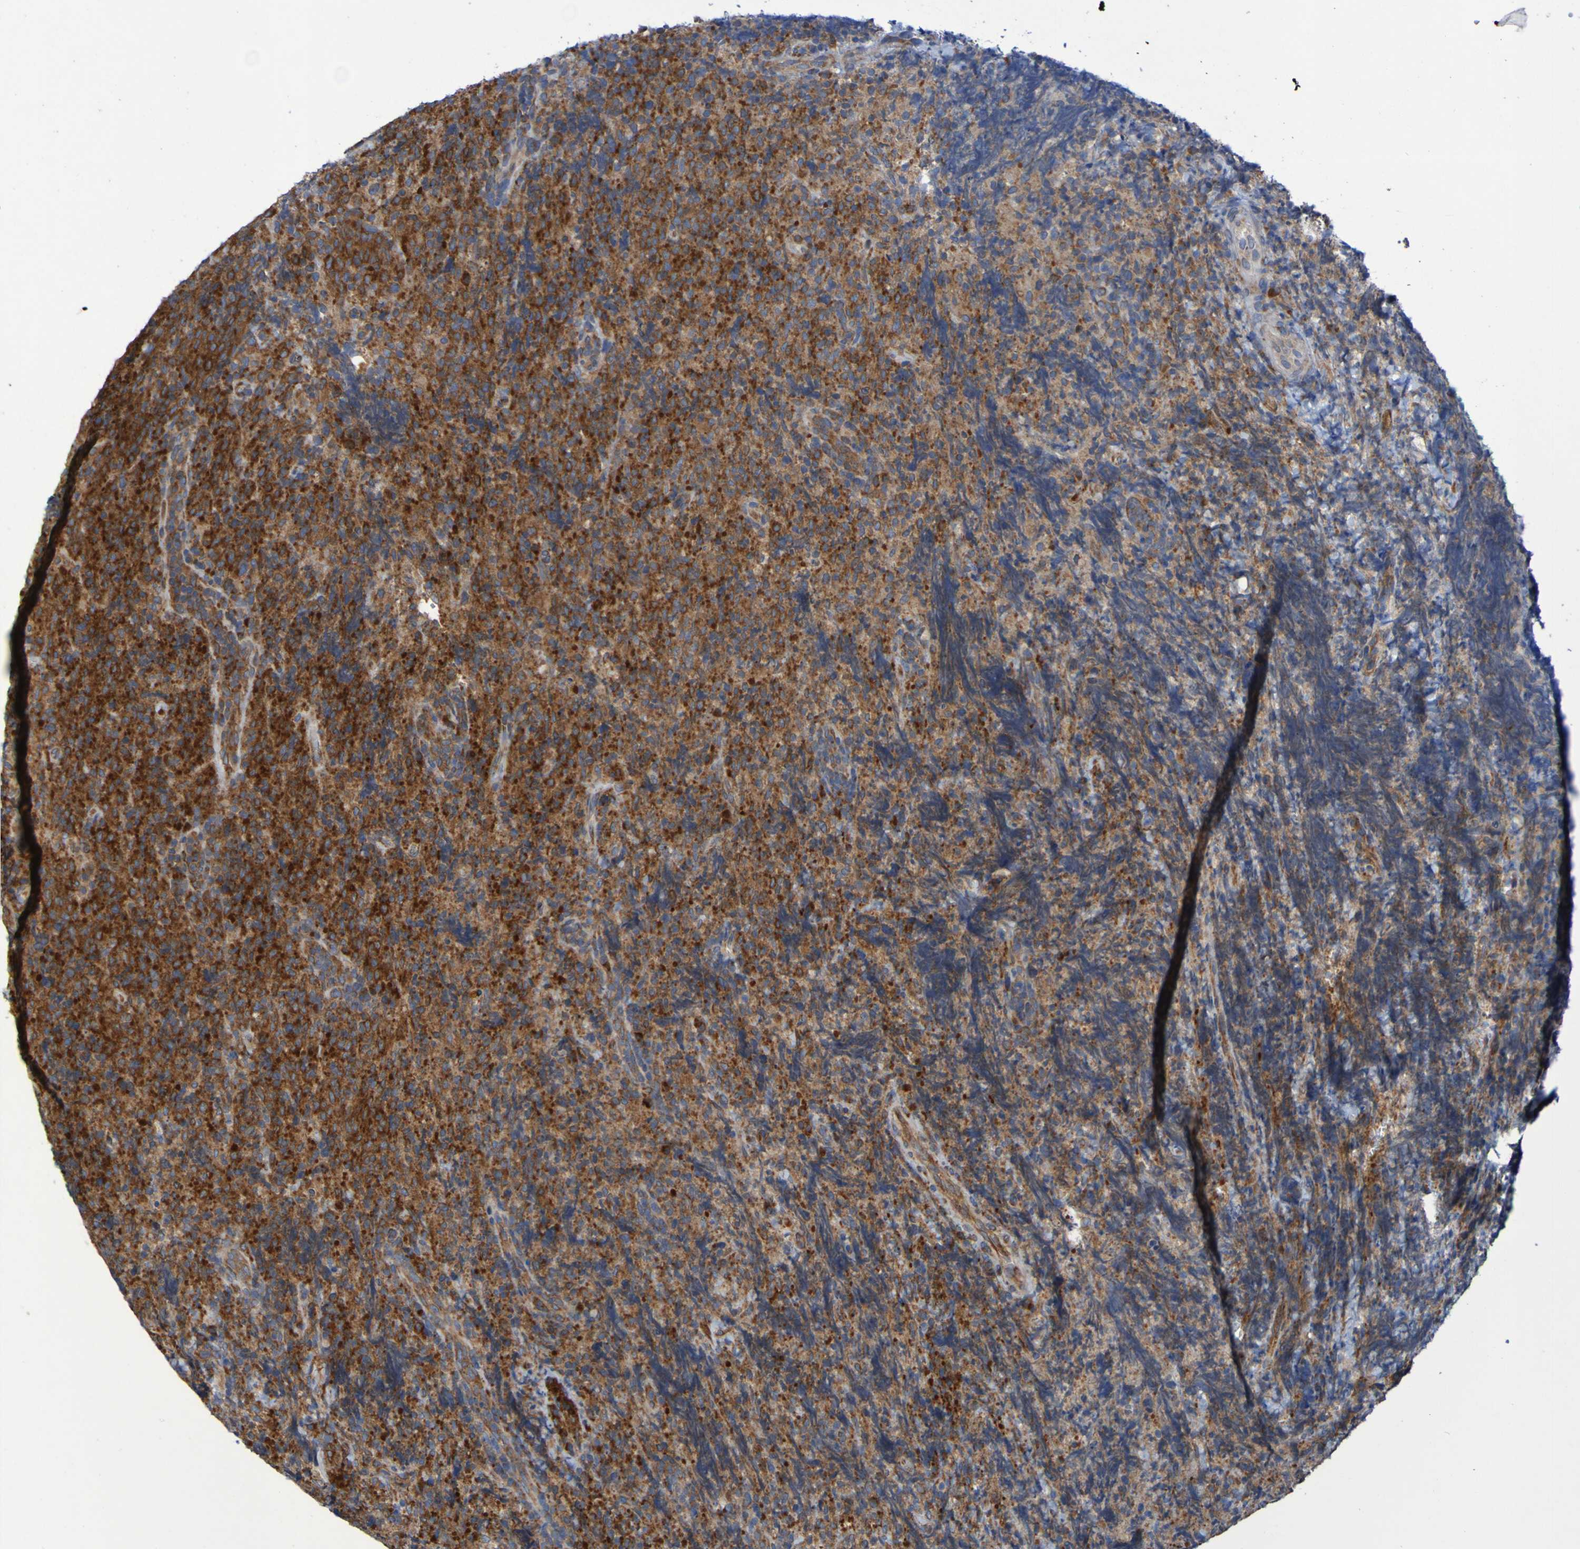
{"staining": {"intensity": "strong", "quantity": ">75%", "location": "cytoplasmic/membranous"}, "tissue": "lymphoma", "cell_type": "Tumor cells", "image_type": "cancer", "snomed": [{"axis": "morphology", "description": "Malignant lymphoma, non-Hodgkin's type, High grade"}, {"axis": "topography", "description": "Tonsil"}], "caption": "This histopathology image reveals lymphoma stained with IHC to label a protein in brown. The cytoplasmic/membranous of tumor cells show strong positivity for the protein. Nuclei are counter-stained blue.", "gene": "FKBP3", "patient": {"sex": "female", "age": 36}}